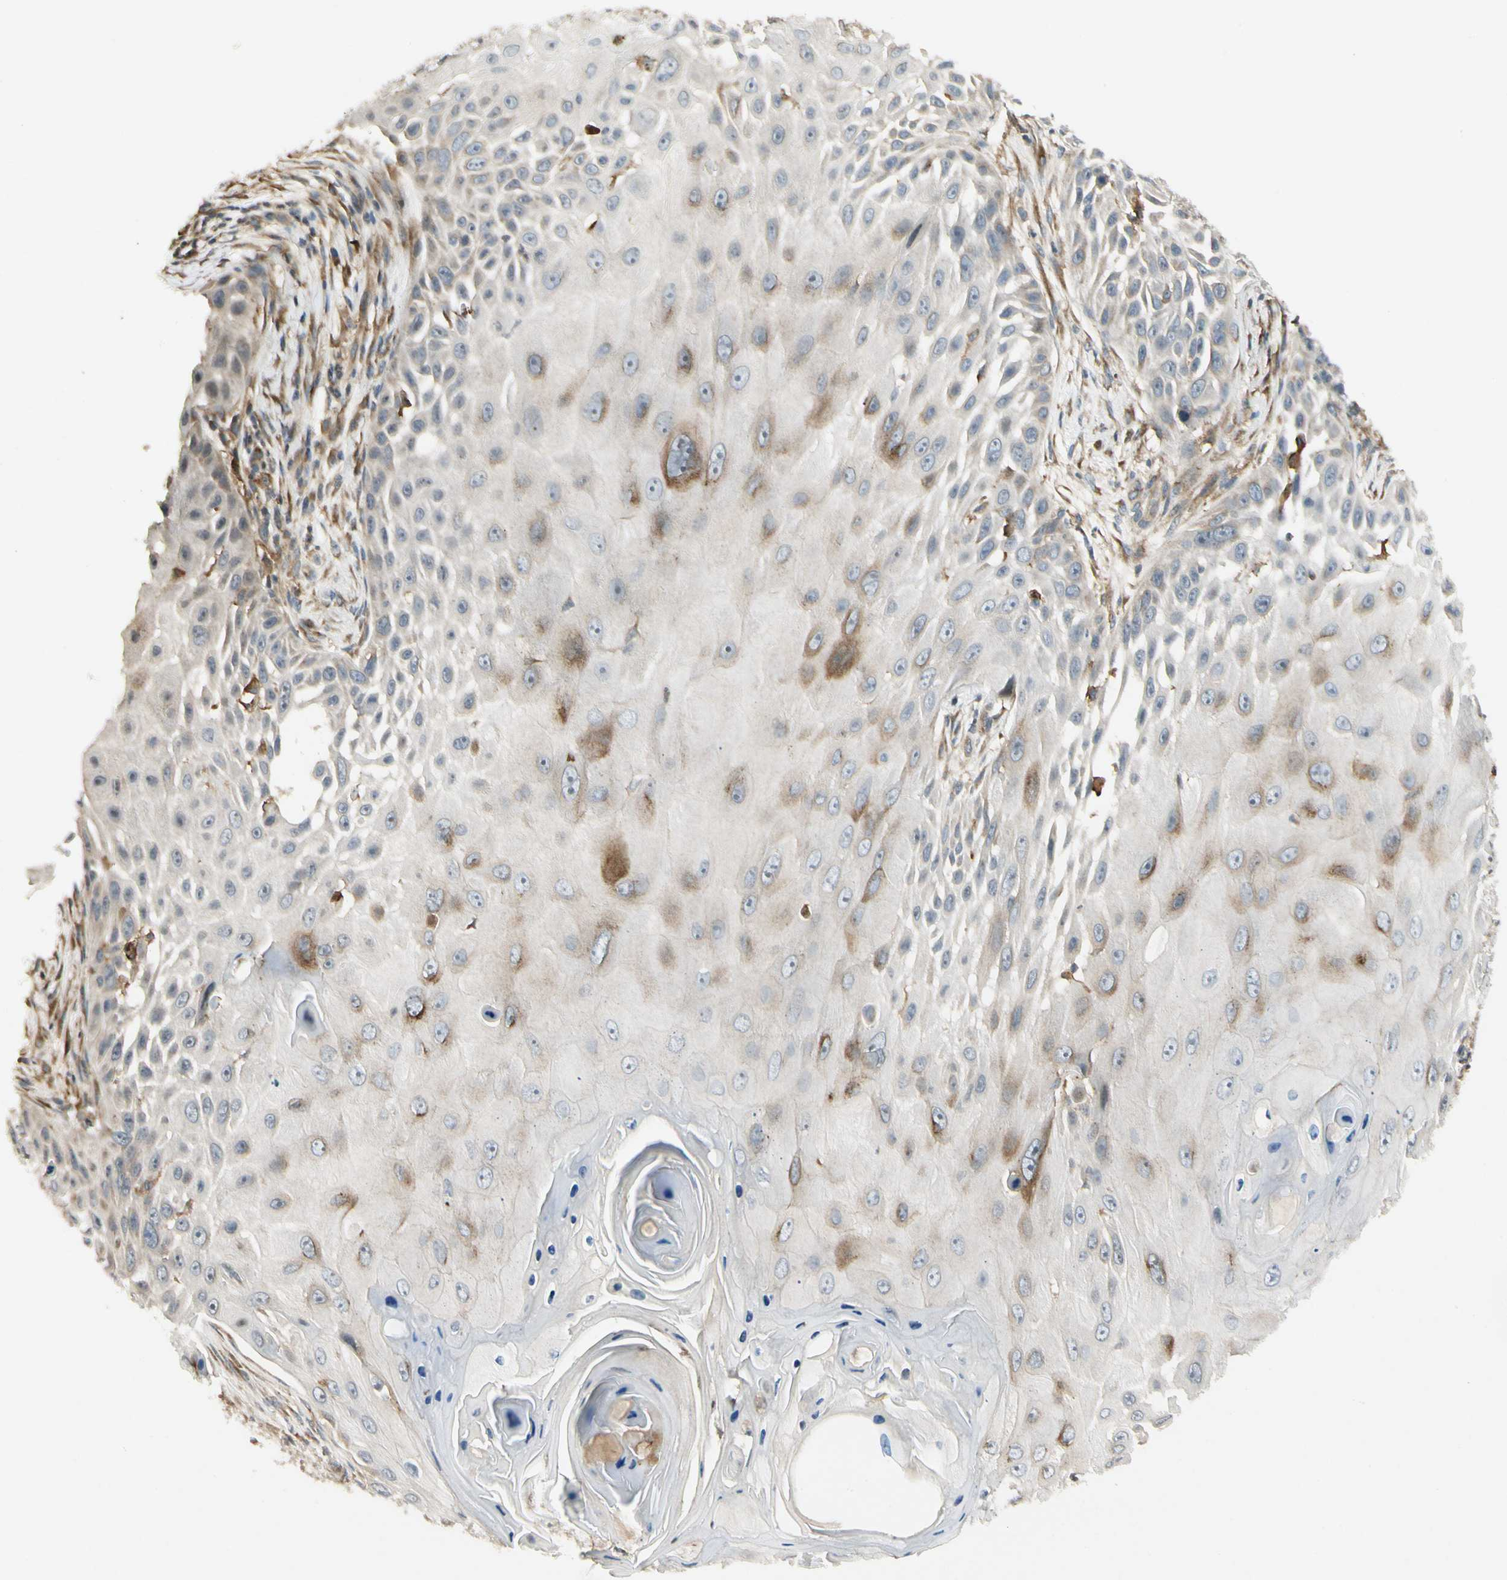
{"staining": {"intensity": "strong", "quantity": "<25%", "location": "cytoplasmic/membranous"}, "tissue": "skin cancer", "cell_type": "Tumor cells", "image_type": "cancer", "snomed": [{"axis": "morphology", "description": "Squamous cell carcinoma, NOS"}, {"axis": "topography", "description": "Skin"}], "caption": "Human skin squamous cell carcinoma stained with a brown dye exhibits strong cytoplasmic/membranous positive staining in approximately <25% of tumor cells.", "gene": "FNDC3B", "patient": {"sex": "female", "age": 44}}